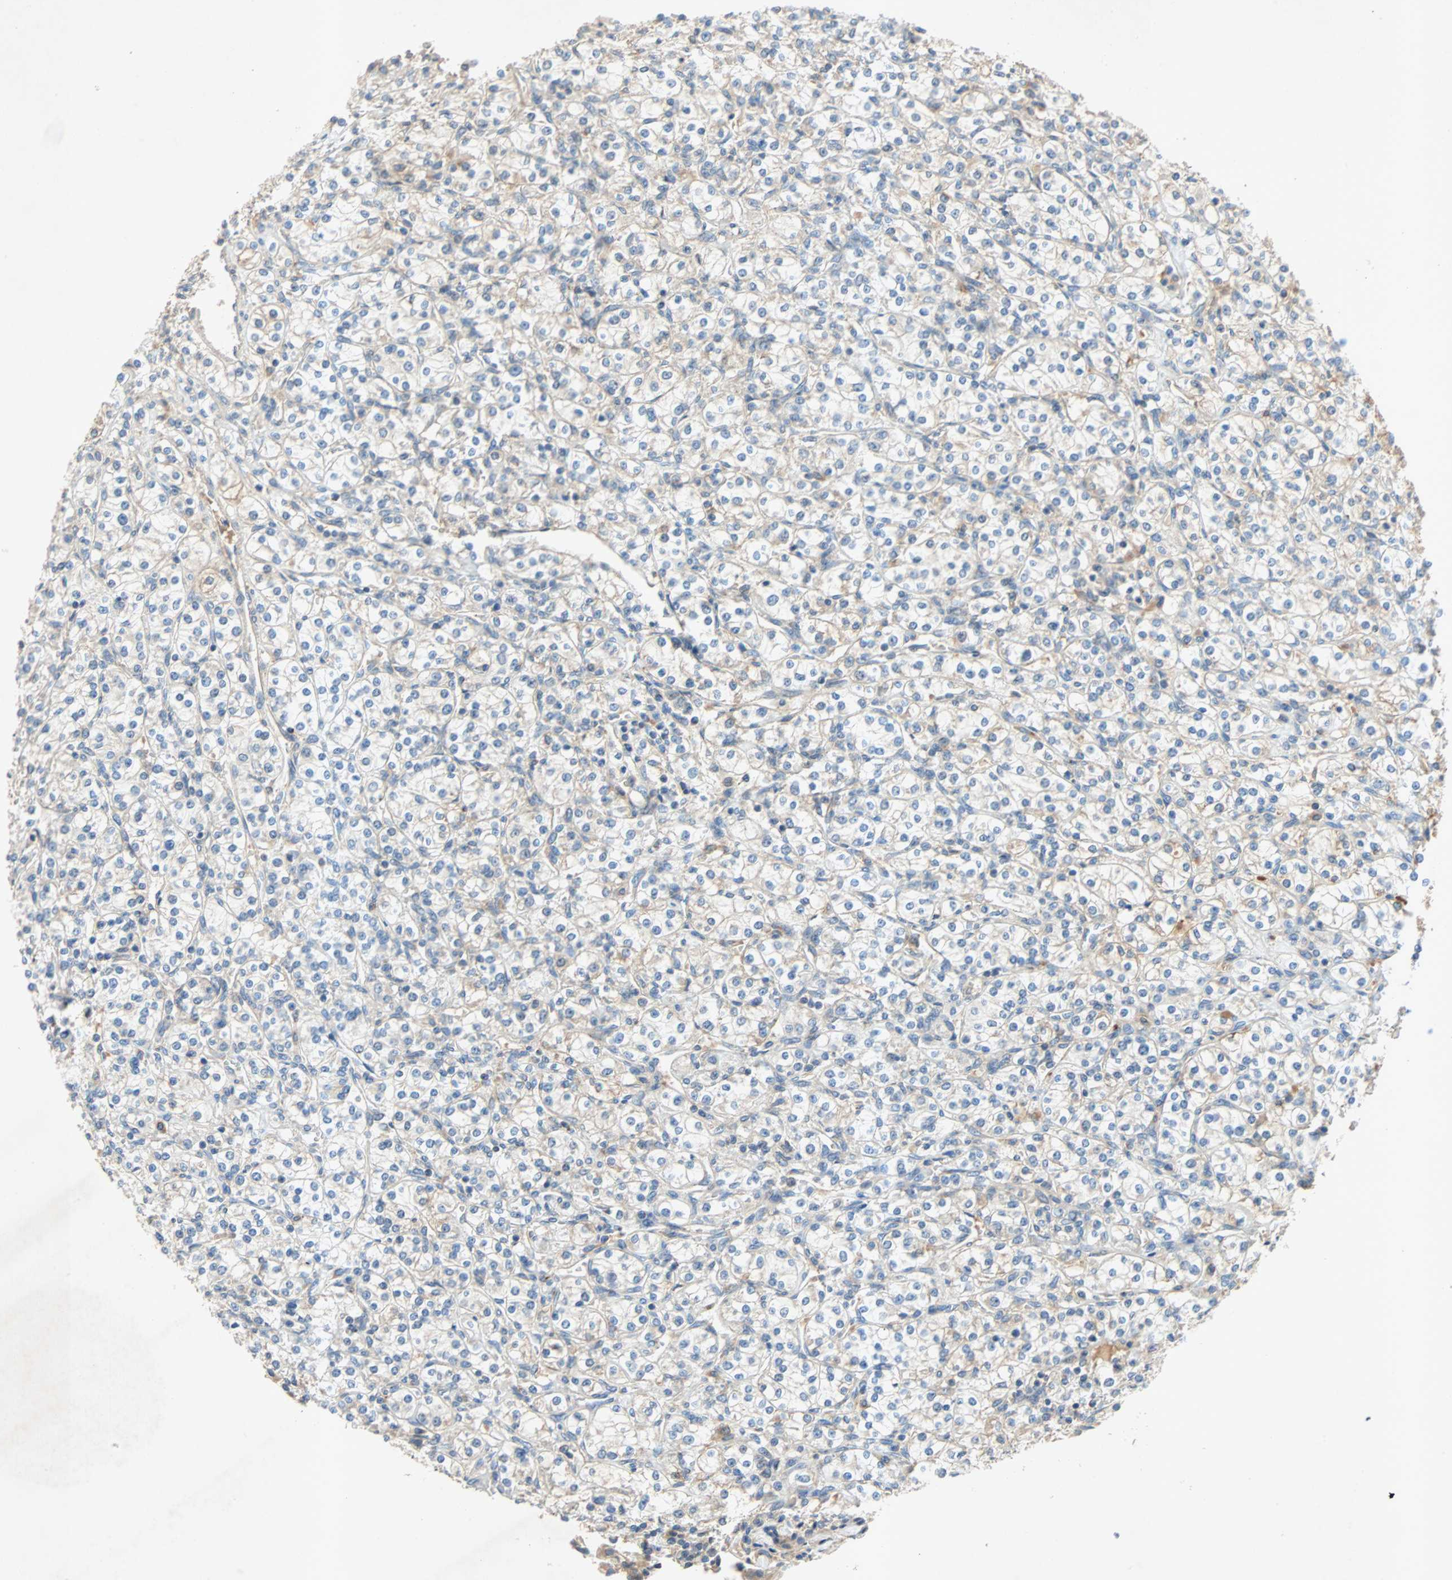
{"staining": {"intensity": "weak", "quantity": ">75%", "location": "cytoplasmic/membranous"}, "tissue": "renal cancer", "cell_type": "Tumor cells", "image_type": "cancer", "snomed": [{"axis": "morphology", "description": "Adenocarcinoma, NOS"}, {"axis": "topography", "description": "Kidney"}], "caption": "High-magnification brightfield microscopy of renal cancer stained with DAB (3,3'-diaminobenzidine) (brown) and counterstained with hematoxylin (blue). tumor cells exhibit weak cytoplasmic/membranous expression is present in about>75% of cells. The staining was performed using DAB (3,3'-diaminobenzidine) to visualize the protein expression in brown, while the nuclei were stained in blue with hematoxylin (Magnification: 20x).", "gene": "XYLT1", "patient": {"sex": "male", "age": 77}}